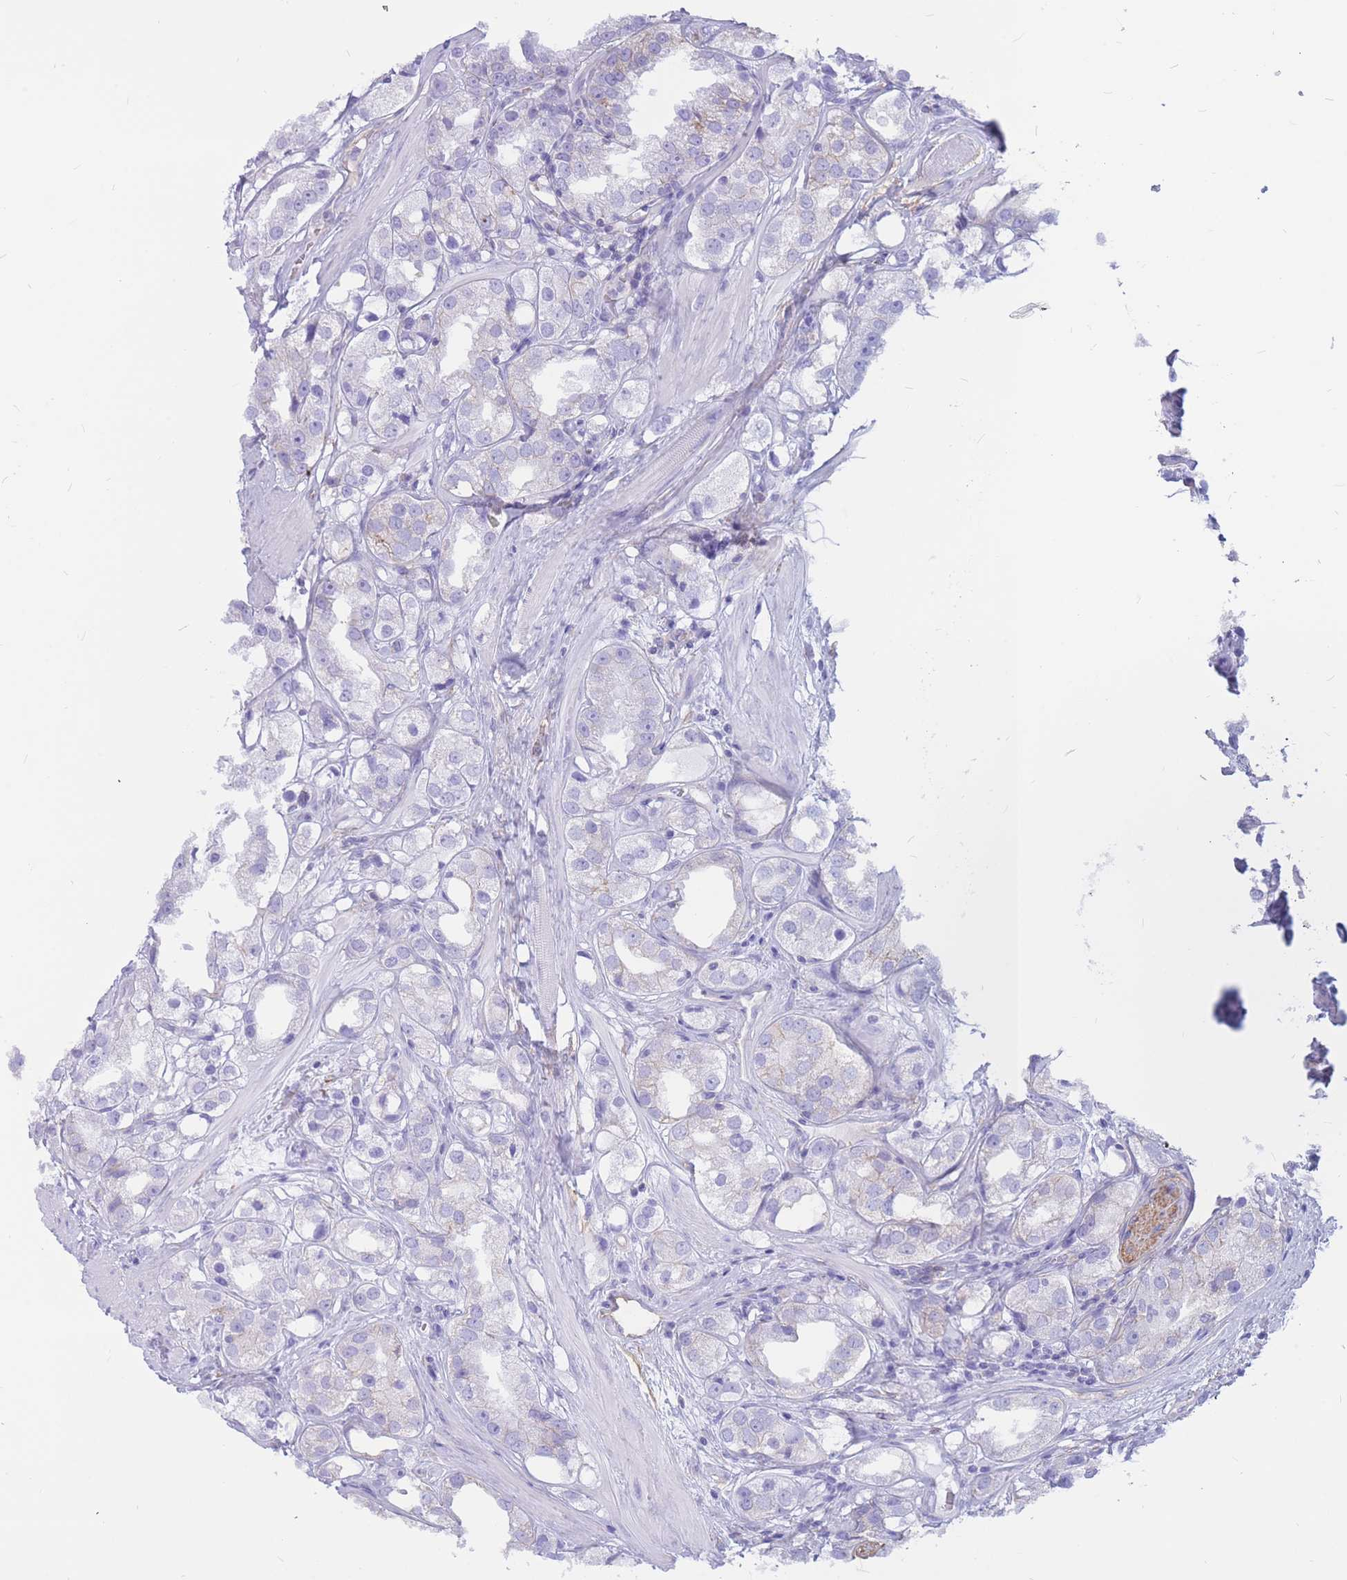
{"staining": {"intensity": "negative", "quantity": "none", "location": "none"}, "tissue": "prostate cancer", "cell_type": "Tumor cells", "image_type": "cancer", "snomed": [{"axis": "morphology", "description": "Adenocarcinoma, NOS"}, {"axis": "topography", "description": "Prostate"}], "caption": "The immunohistochemistry (IHC) photomicrograph has no significant positivity in tumor cells of prostate cancer (adenocarcinoma) tissue.", "gene": "ADD2", "patient": {"sex": "male", "age": 79}}